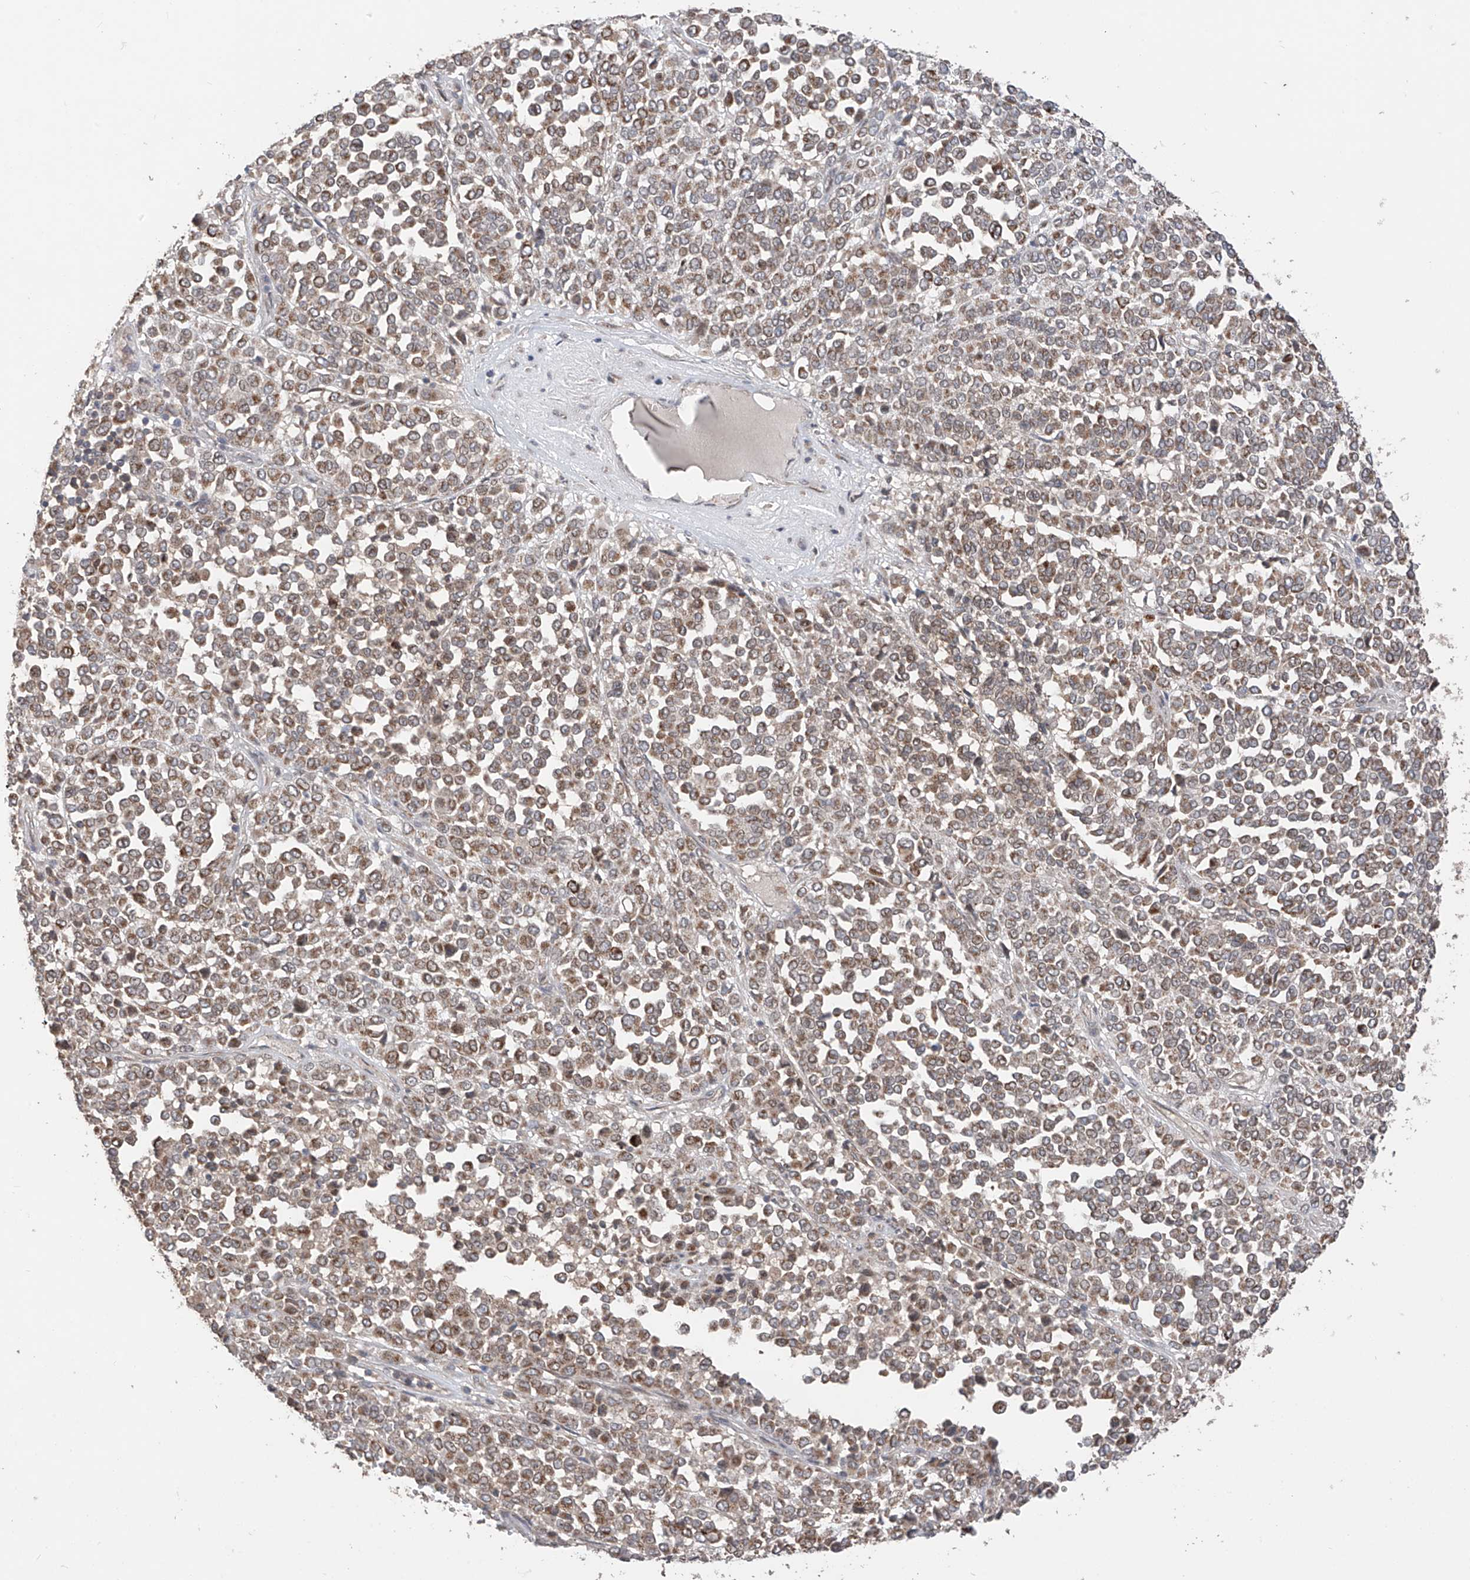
{"staining": {"intensity": "moderate", "quantity": ">75%", "location": "cytoplasmic/membranous"}, "tissue": "melanoma", "cell_type": "Tumor cells", "image_type": "cancer", "snomed": [{"axis": "morphology", "description": "Malignant melanoma, Metastatic site"}, {"axis": "topography", "description": "Pancreas"}], "caption": "Human melanoma stained with a protein marker exhibits moderate staining in tumor cells.", "gene": "AHCTF1", "patient": {"sex": "female", "age": 30}}